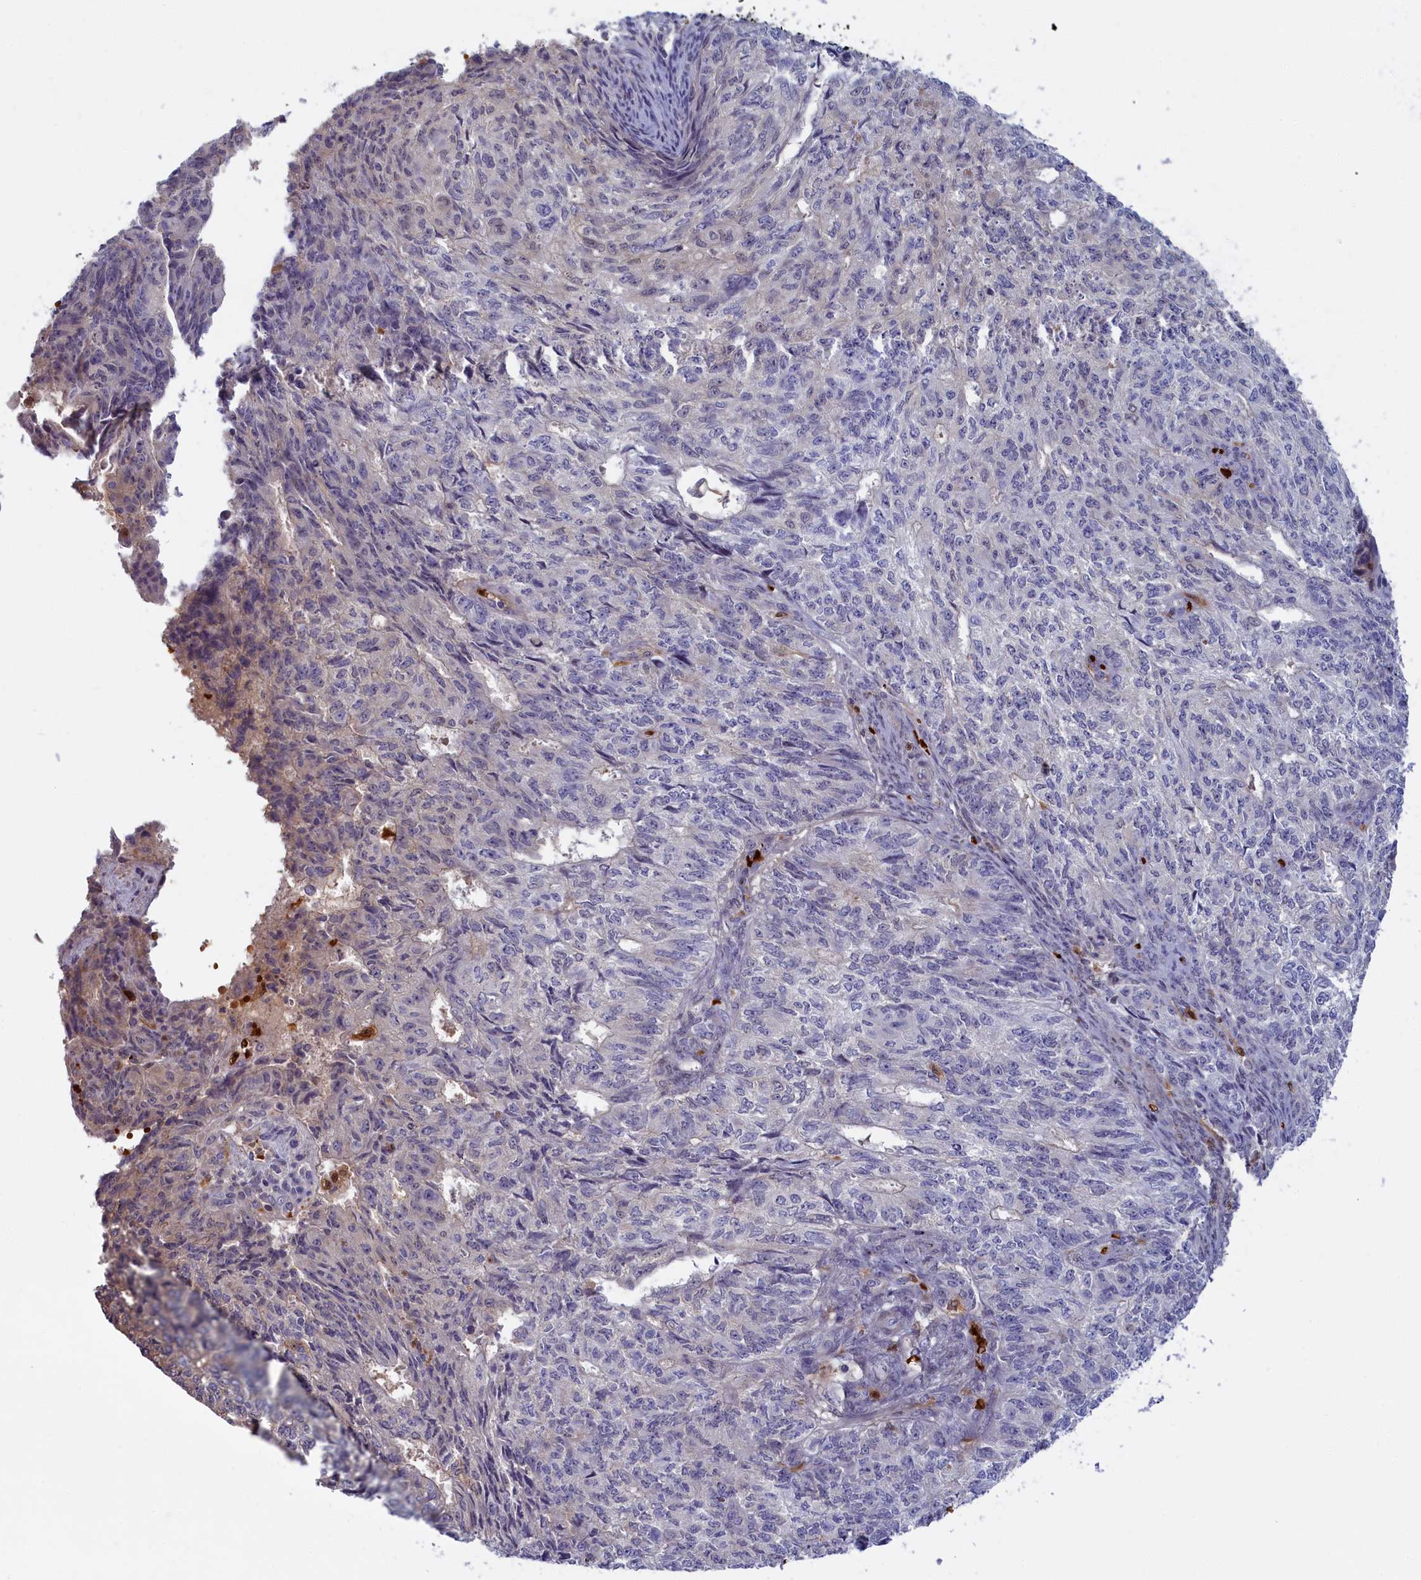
{"staining": {"intensity": "negative", "quantity": "none", "location": "none"}, "tissue": "endometrial cancer", "cell_type": "Tumor cells", "image_type": "cancer", "snomed": [{"axis": "morphology", "description": "Adenocarcinoma, NOS"}, {"axis": "topography", "description": "Endometrium"}], "caption": "DAB (3,3'-diaminobenzidine) immunohistochemical staining of endometrial adenocarcinoma exhibits no significant positivity in tumor cells.", "gene": "BLVRB", "patient": {"sex": "female", "age": 32}}